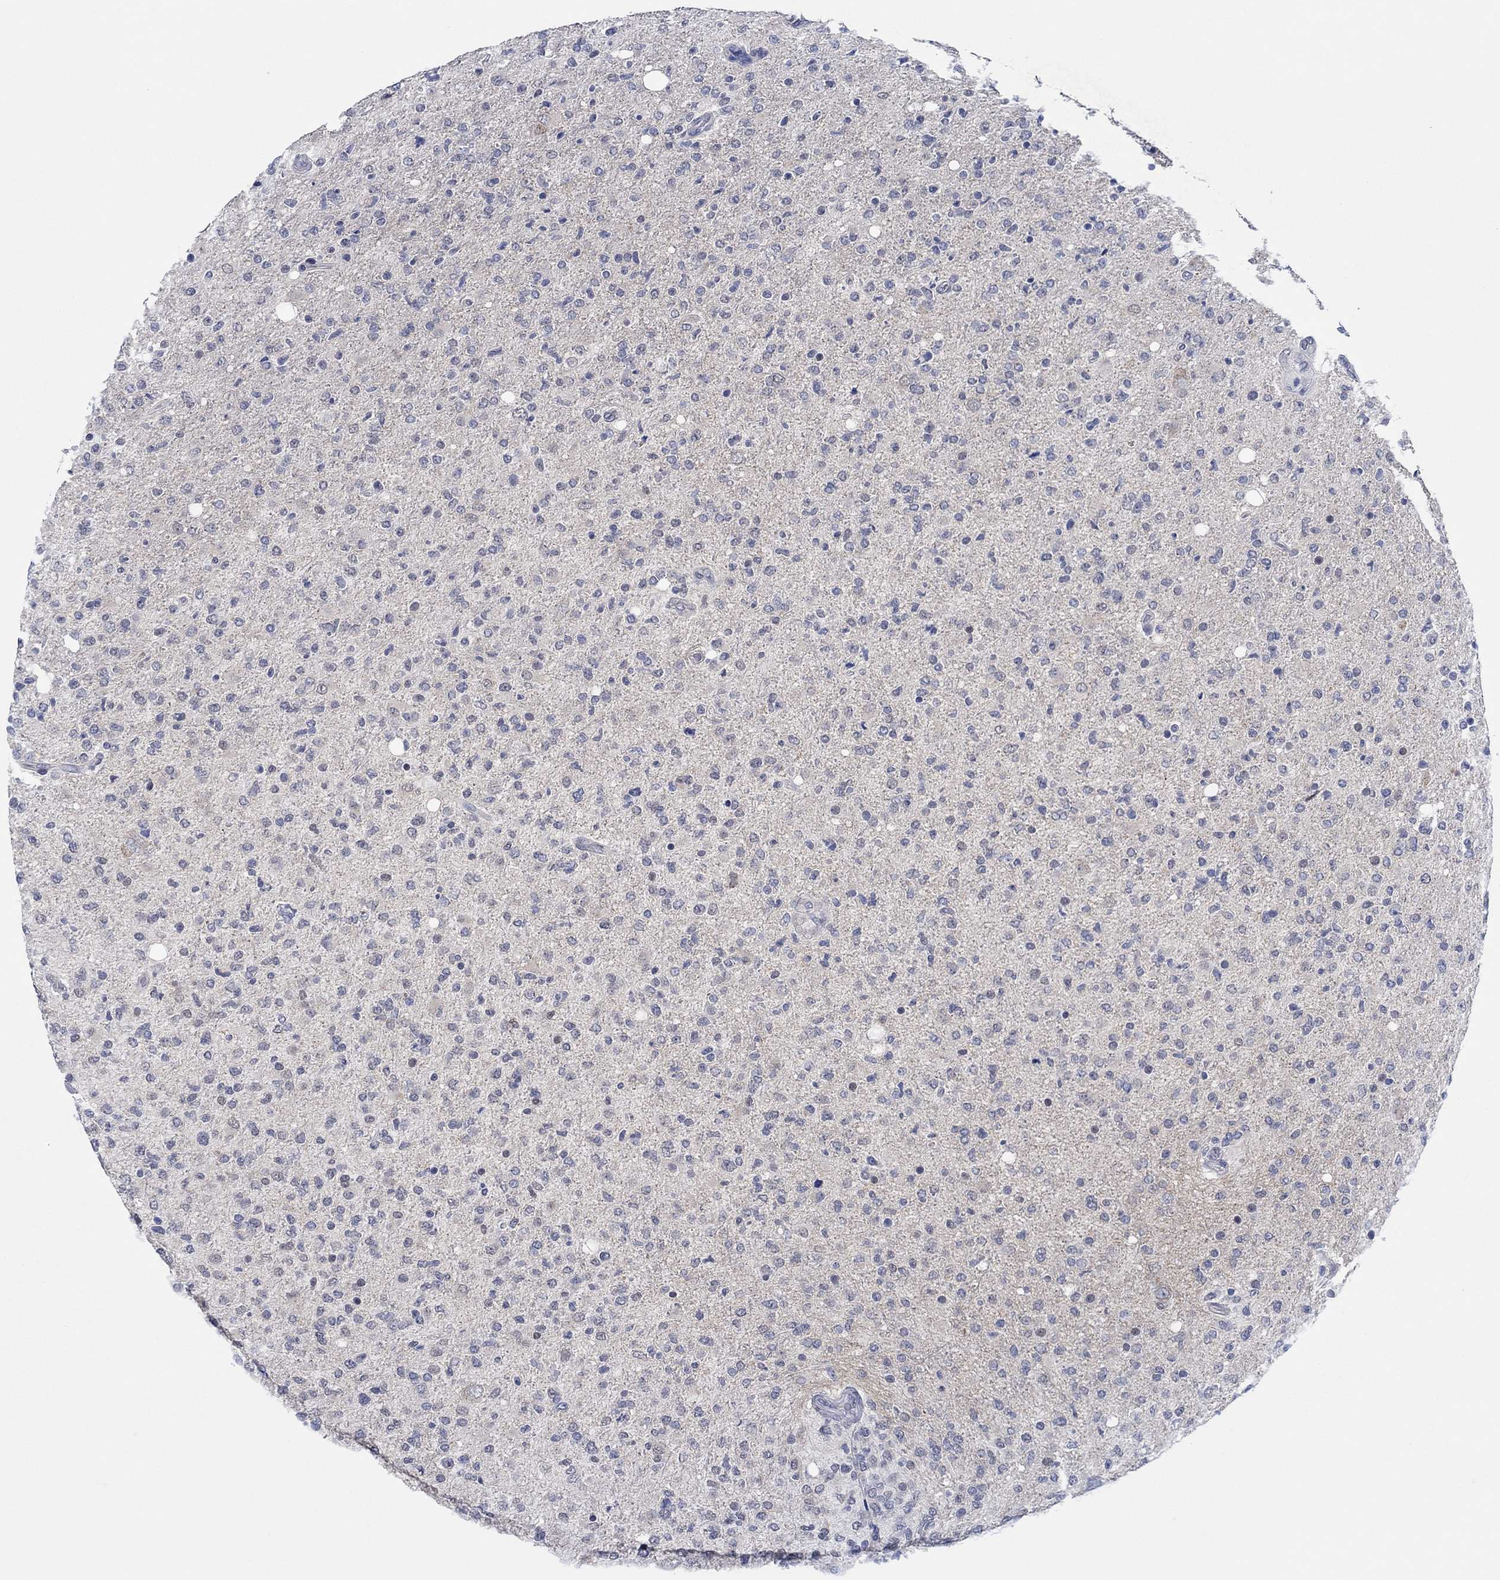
{"staining": {"intensity": "negative", "quantity": "none", "location": "none"}, "tissue": "glioma", "cell_type": "Tumor cells", "image_type": "cancer", "snomed": [{"axis": "morphology", "description": "Glioma, malignant, High grade"}, {"axis": "topography", "description": "Cerebral cortex"}], "caption": "The image exhibits no significant positivity in tumor cells of malignant high-grade glioma.", "gene": "PRRT3", "patient": {"sex": "male", "age": 70}}